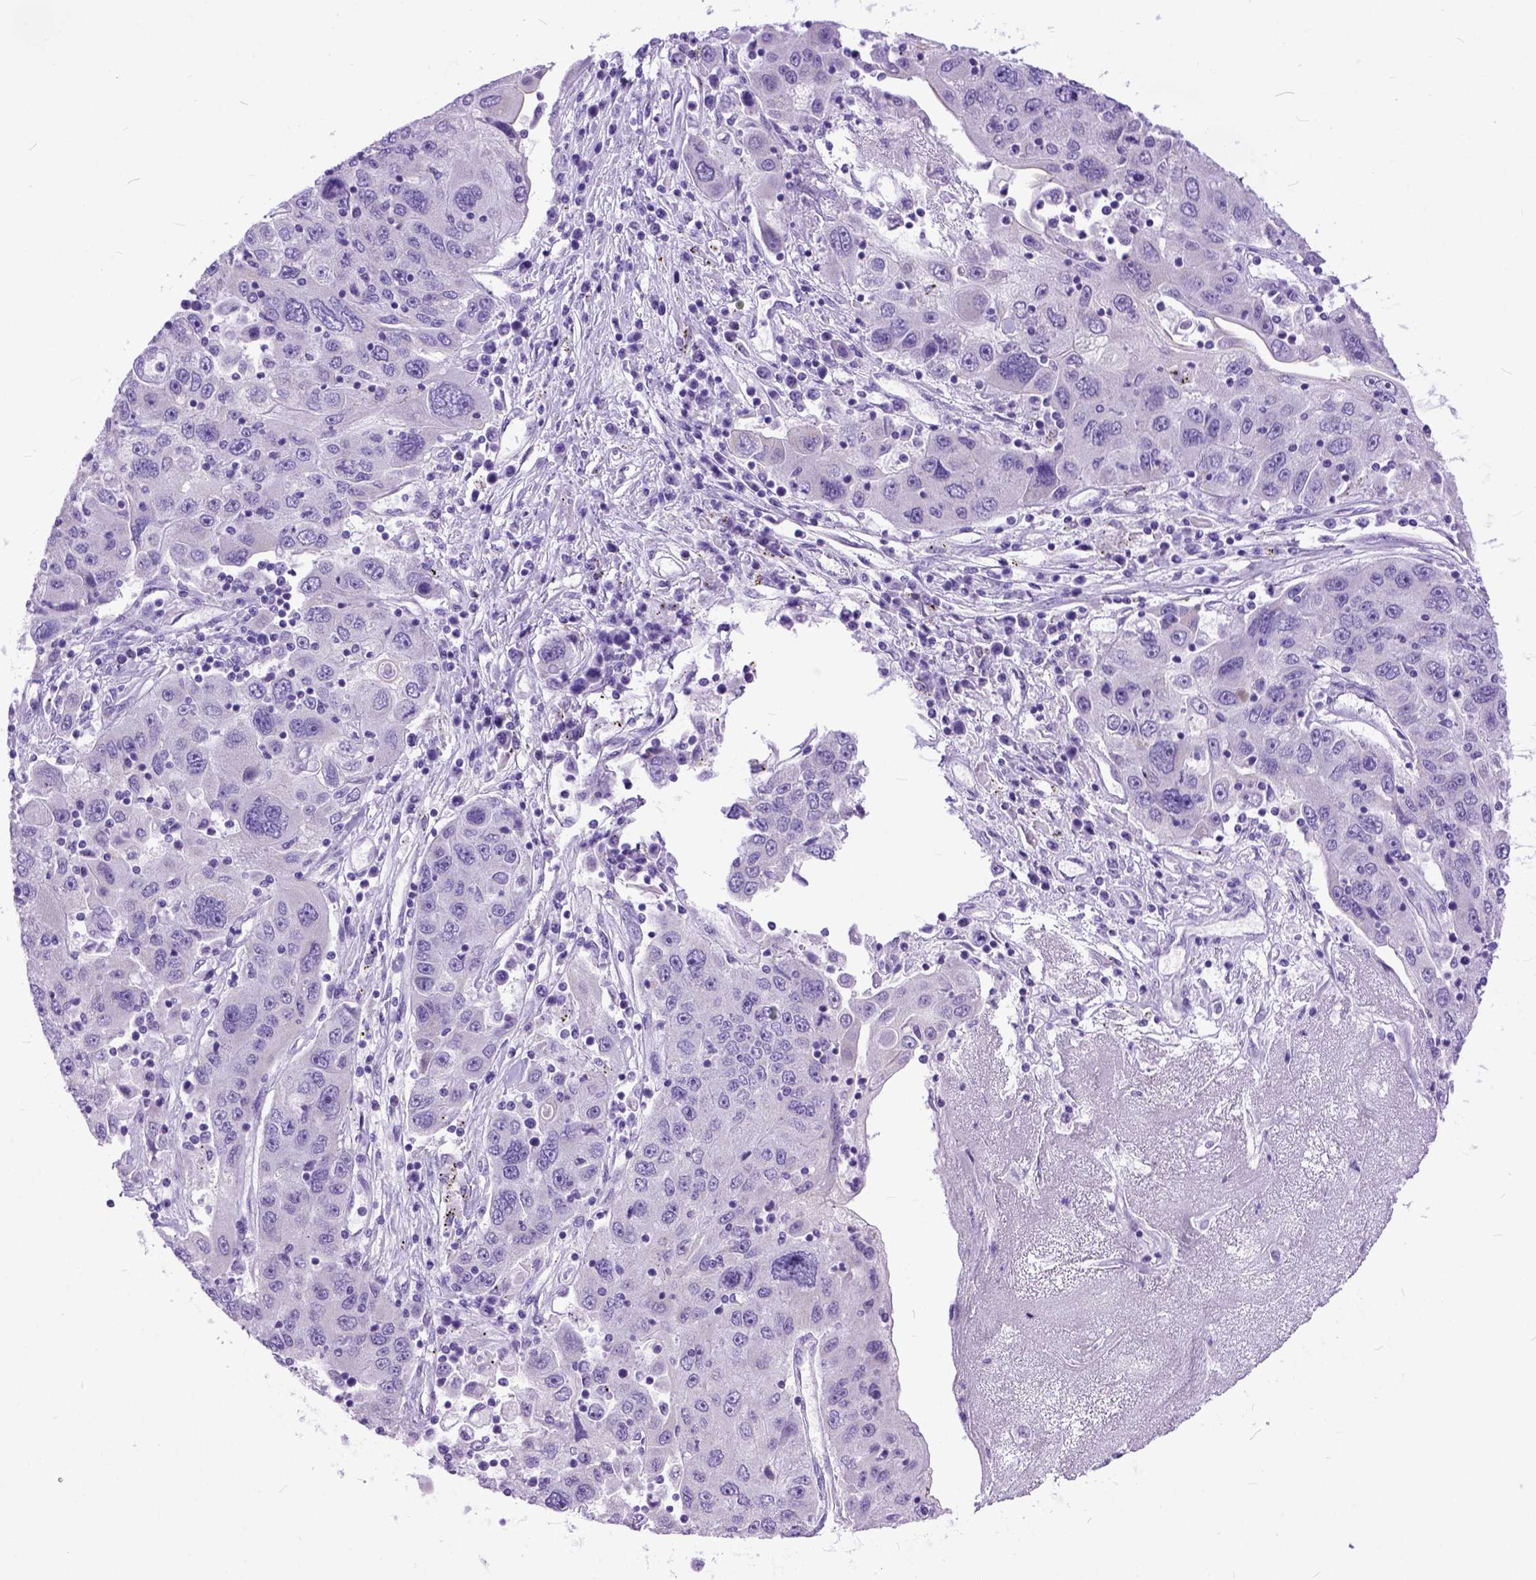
{"staining": {"intensity": "negative", "quantity": "none", "location": "none"}, "tissue": "stomach cancer", "cell_type": "Tumor cells", "image_type": "cancer", "snomed": [{"axis": "morphology", "description": "Adenocarcinoma, NOS"}, {"axis": "topography", "description": "Stomach"}], "caption": "Immunohistochemistry (IHC) image of human stomach cancer (adenocarcinoma) stained for a protein (brown), which reveals no staining in tumor cells.", "gene": "PPL", "patient": {"sex": "male", "age": 56}}